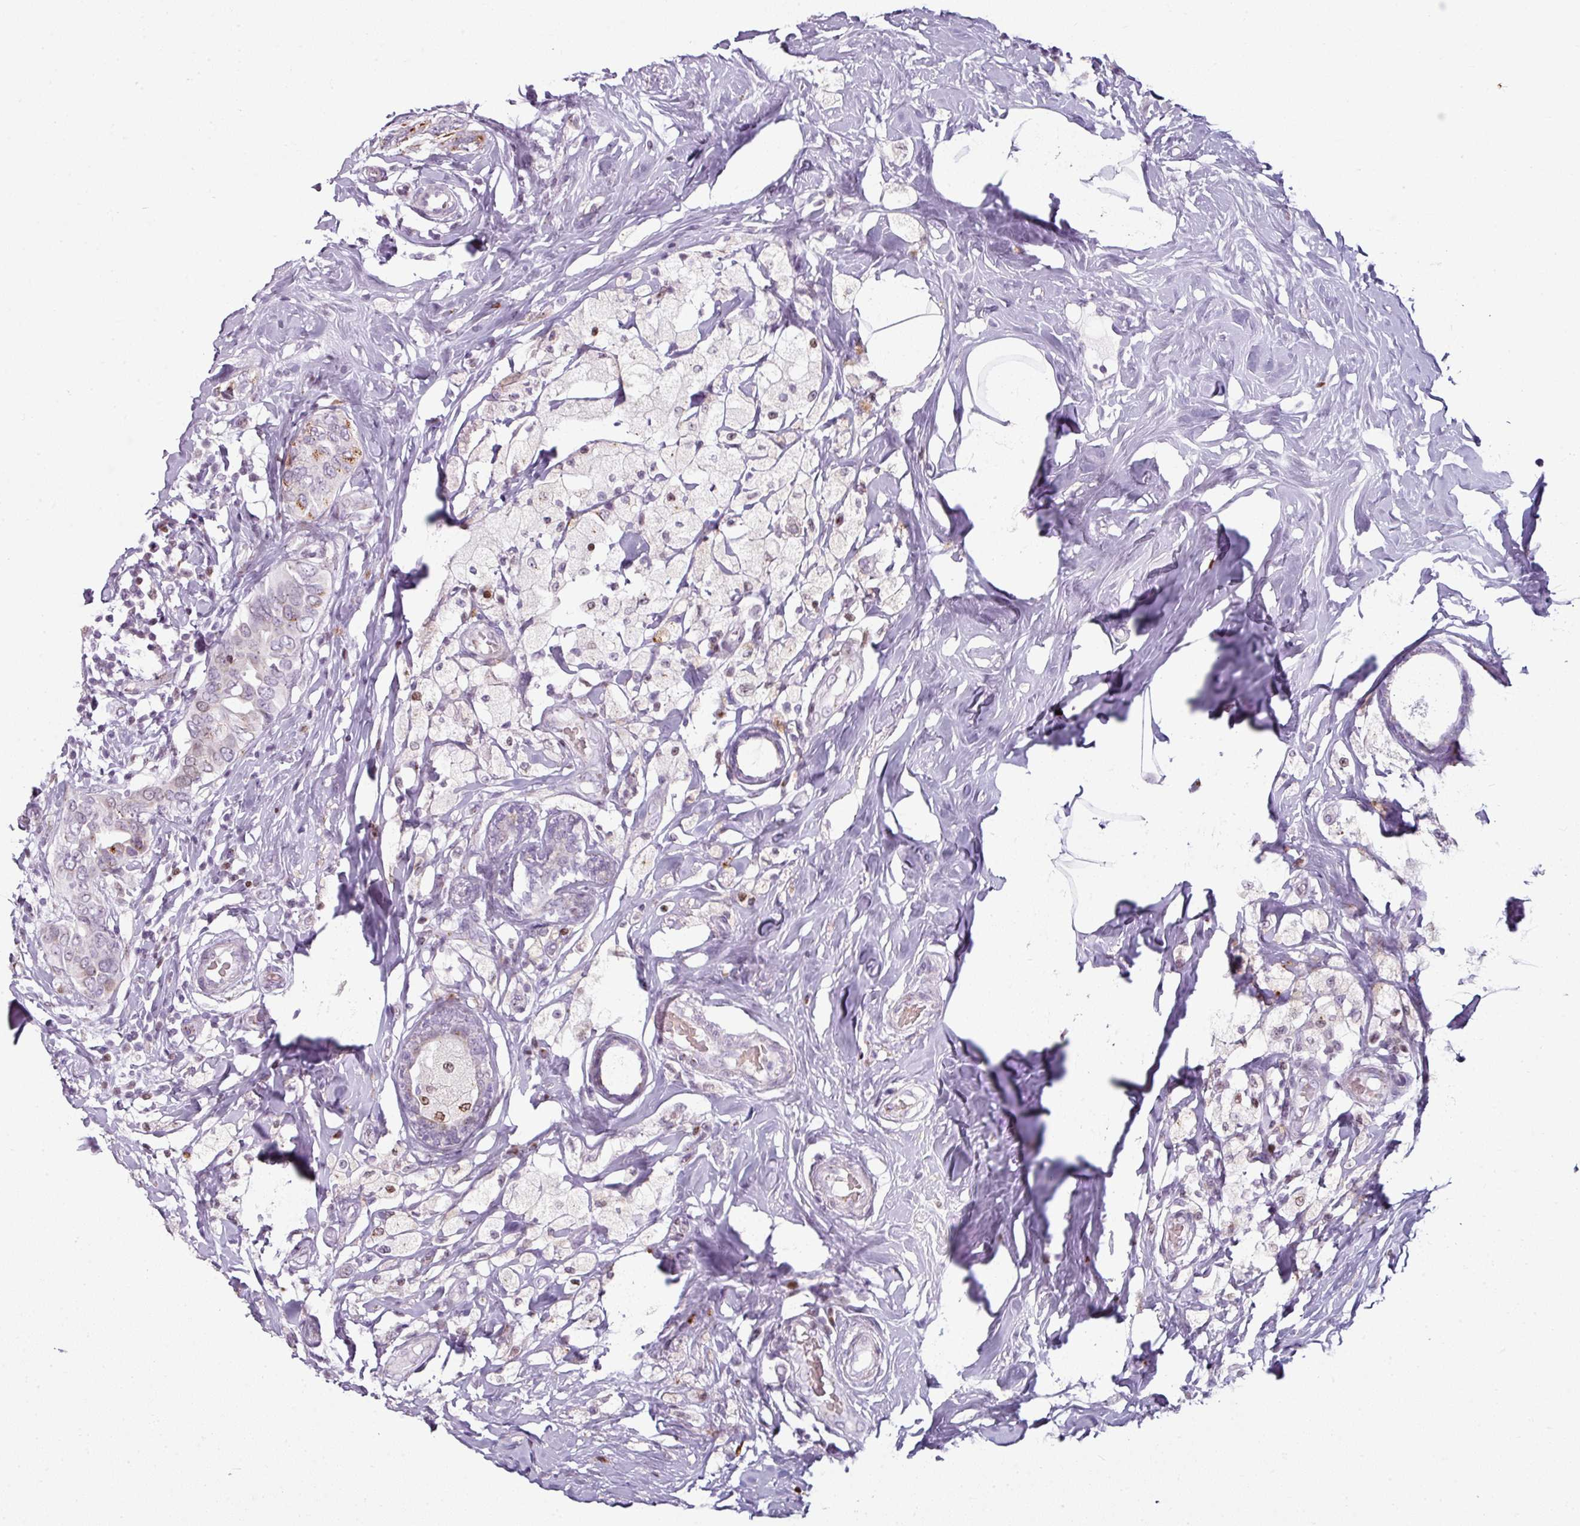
{"staining": {"intensity": "moderate", "quantity": "<25%", "location": "cytoplasmic/membranous"}, "tissue": "breast cancer", "cell_type": "Tumor cells", "image_type": "cancer", "snomed": [{"axis": "morphology", "description": "Lobular carcinoma"}, {"axis": "topography", "description": "Breast"}], "caption": "Breast cancer (lobular carcinoma) stained with DAB immunohistochemistry exhibits low levels of moderate cytoplasmic/membranous staining in approximately <25% of tumor cells. (Stains: DAB in brown, nuclei in blue, Microscopy: brightfield microscopy at high magnification).", "gene": "SYT8", "patient": {"sex": "female", "age": 51}}